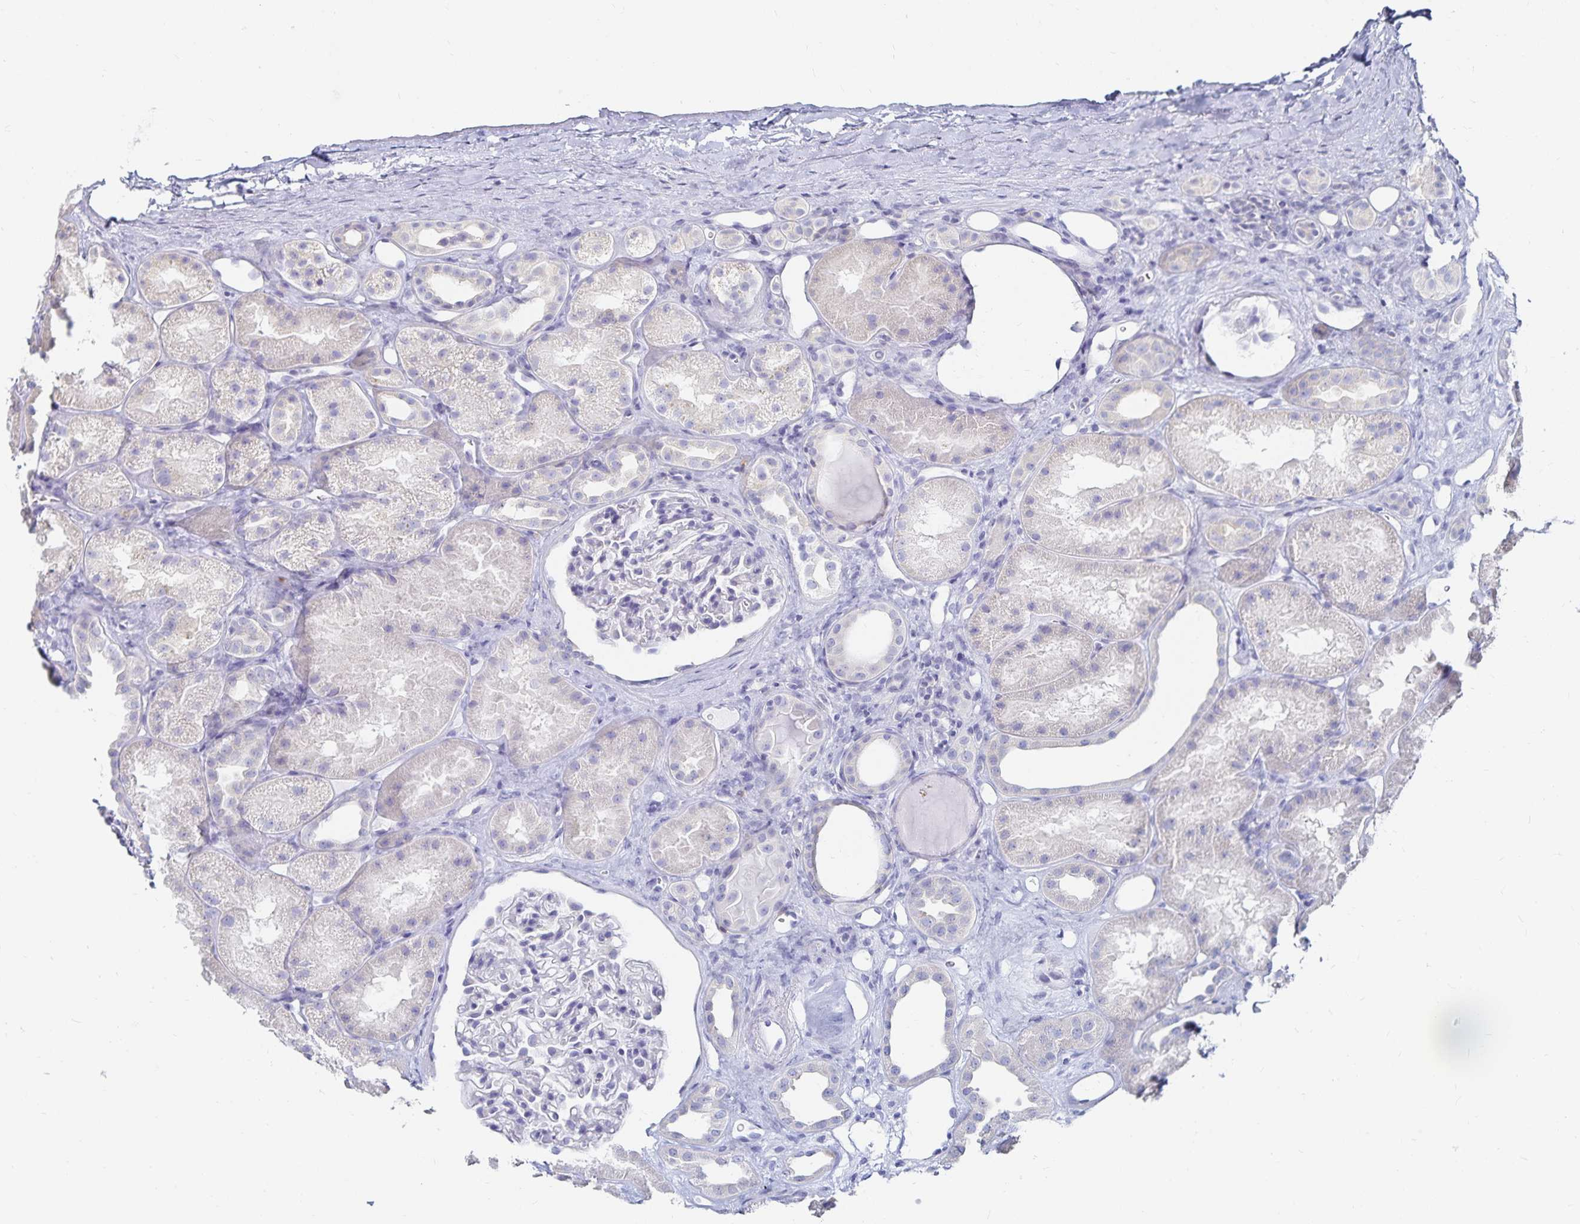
{"staining": {"intensity": "negative", "quantity": "none", "location": "none"}, "tissue": "kidney", "cell_type": "Cells in glomeruli", "image_type": "normal", "snomed": [{"axis": "morphology", "description": "Normal tissue, NOS"}, {"axis": "topography", "description": "Kidney"}], "caption": "Immunohistochemistry histopathology image of normal kidney stained for a protein (brown), which displays no positivity in cells in glomeruli.", "gene": "TNIP1", "patient": {"sex": "male", "age": 61}}